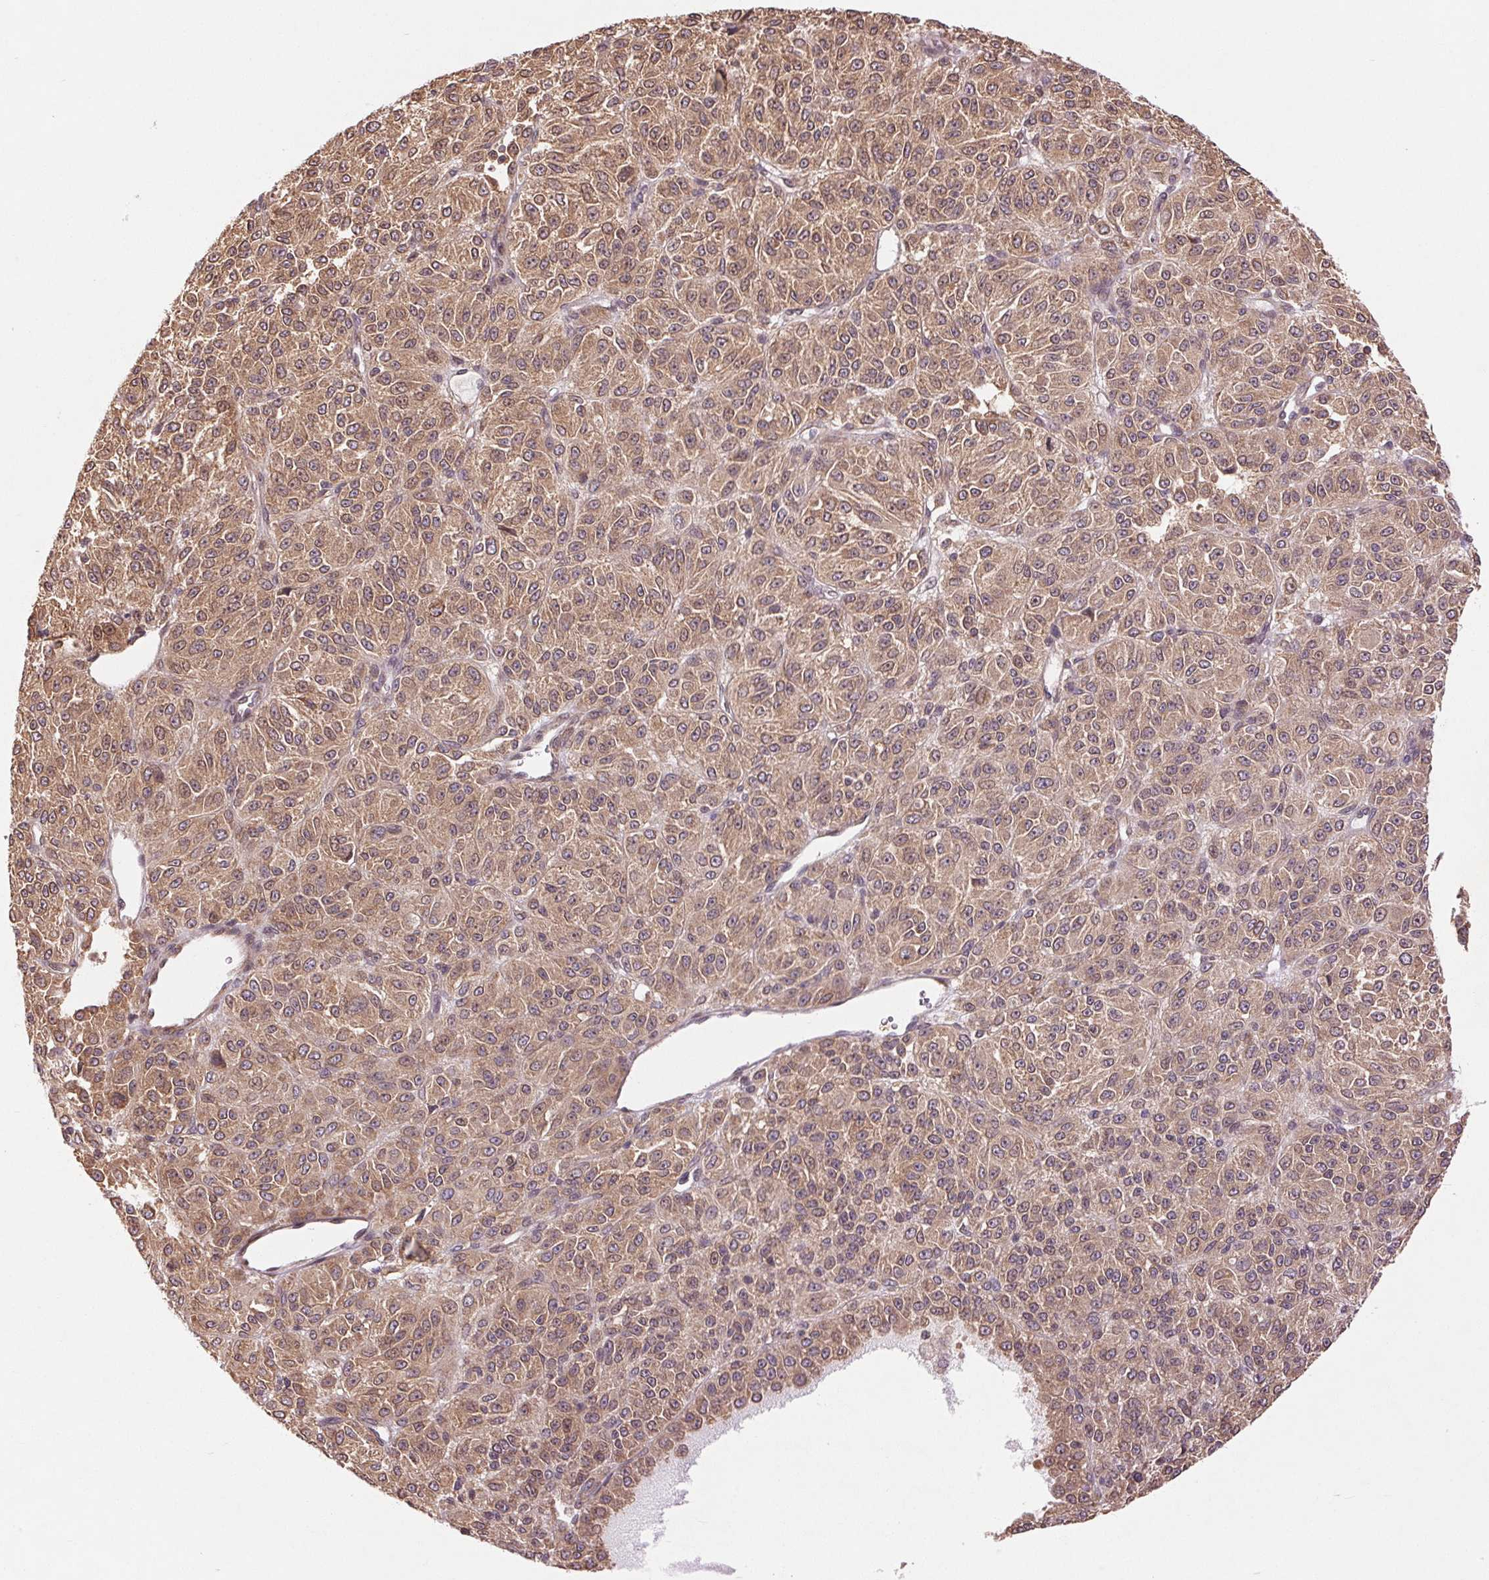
{"staining": {"intensity": "moderate", "quantity": ">75%", "location": "cytoplasmic/membranous"}, "tissue": "melanoma", "cell_type": "Tumor cells", "image_type": "cancer", "snomed": [{"axis": "morphology", "description": "Malignant melanoma, Metastatic site"}, {"axis": "topography", "description": "Brain"}], "caption": "Protein staining of melanoma tissue displays moderate cytoplasmic/membranous positivity in approximately >75% of tumor cells.", "gene": "BTF3L4", "patient": {"sex": "female", "age": 56}}